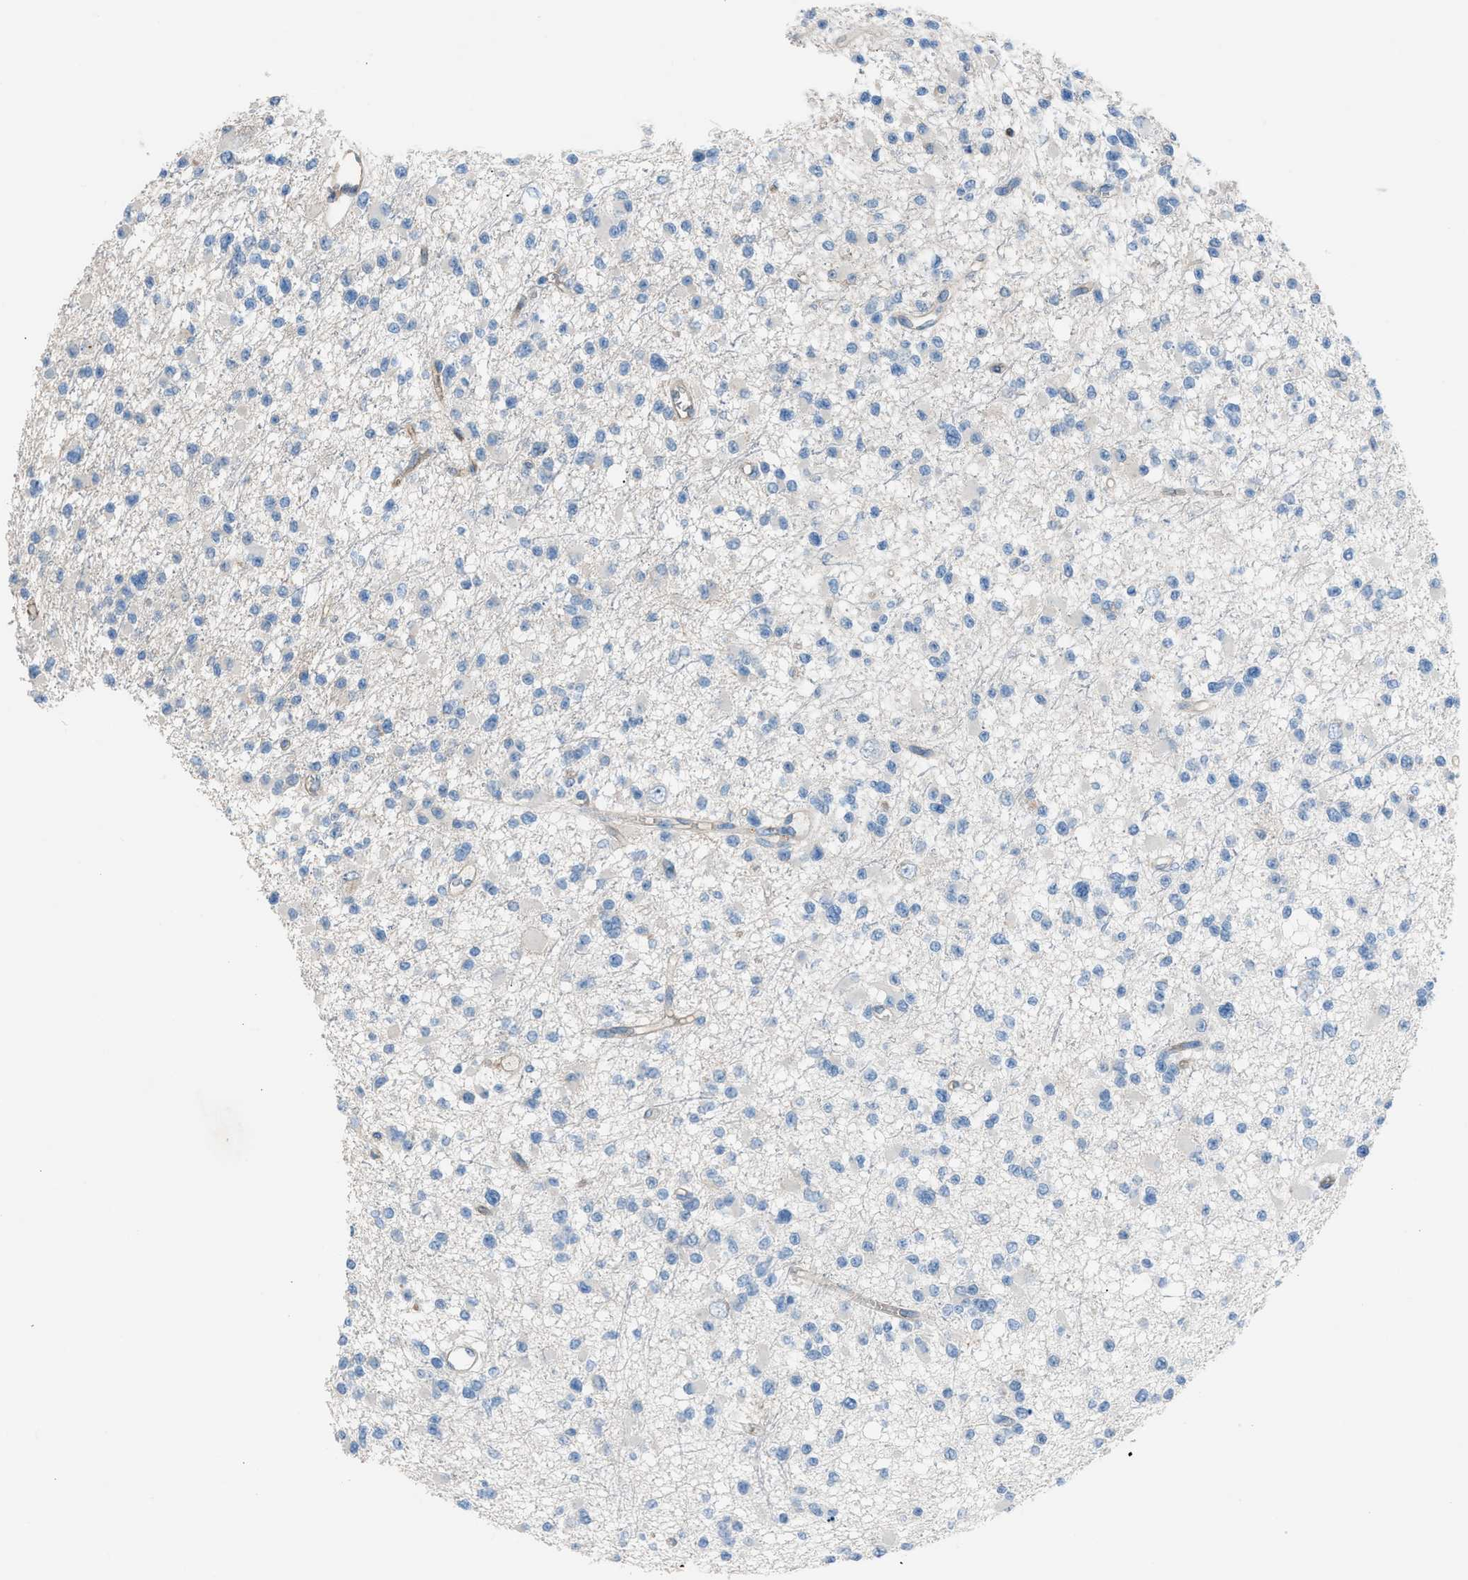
{"staining": {"intensity": "negative", "quantity": "none", "location": "none"}, "tissue": "glioma", "cell_type": "Tumor cells", "image_type": "cancer", "snomed": [{"axis": "morphology", "description": "Glioma, malignant, Low grade"}, {"axis": "topography", "description": "Brain"}], "caption": "Immunohistochemistry of glioma demonstrates no positivity in tumor cells. (DAB IHC, high magnification).", "gene": "DYSF", "patient": {"sex": "female", "age": 22}}